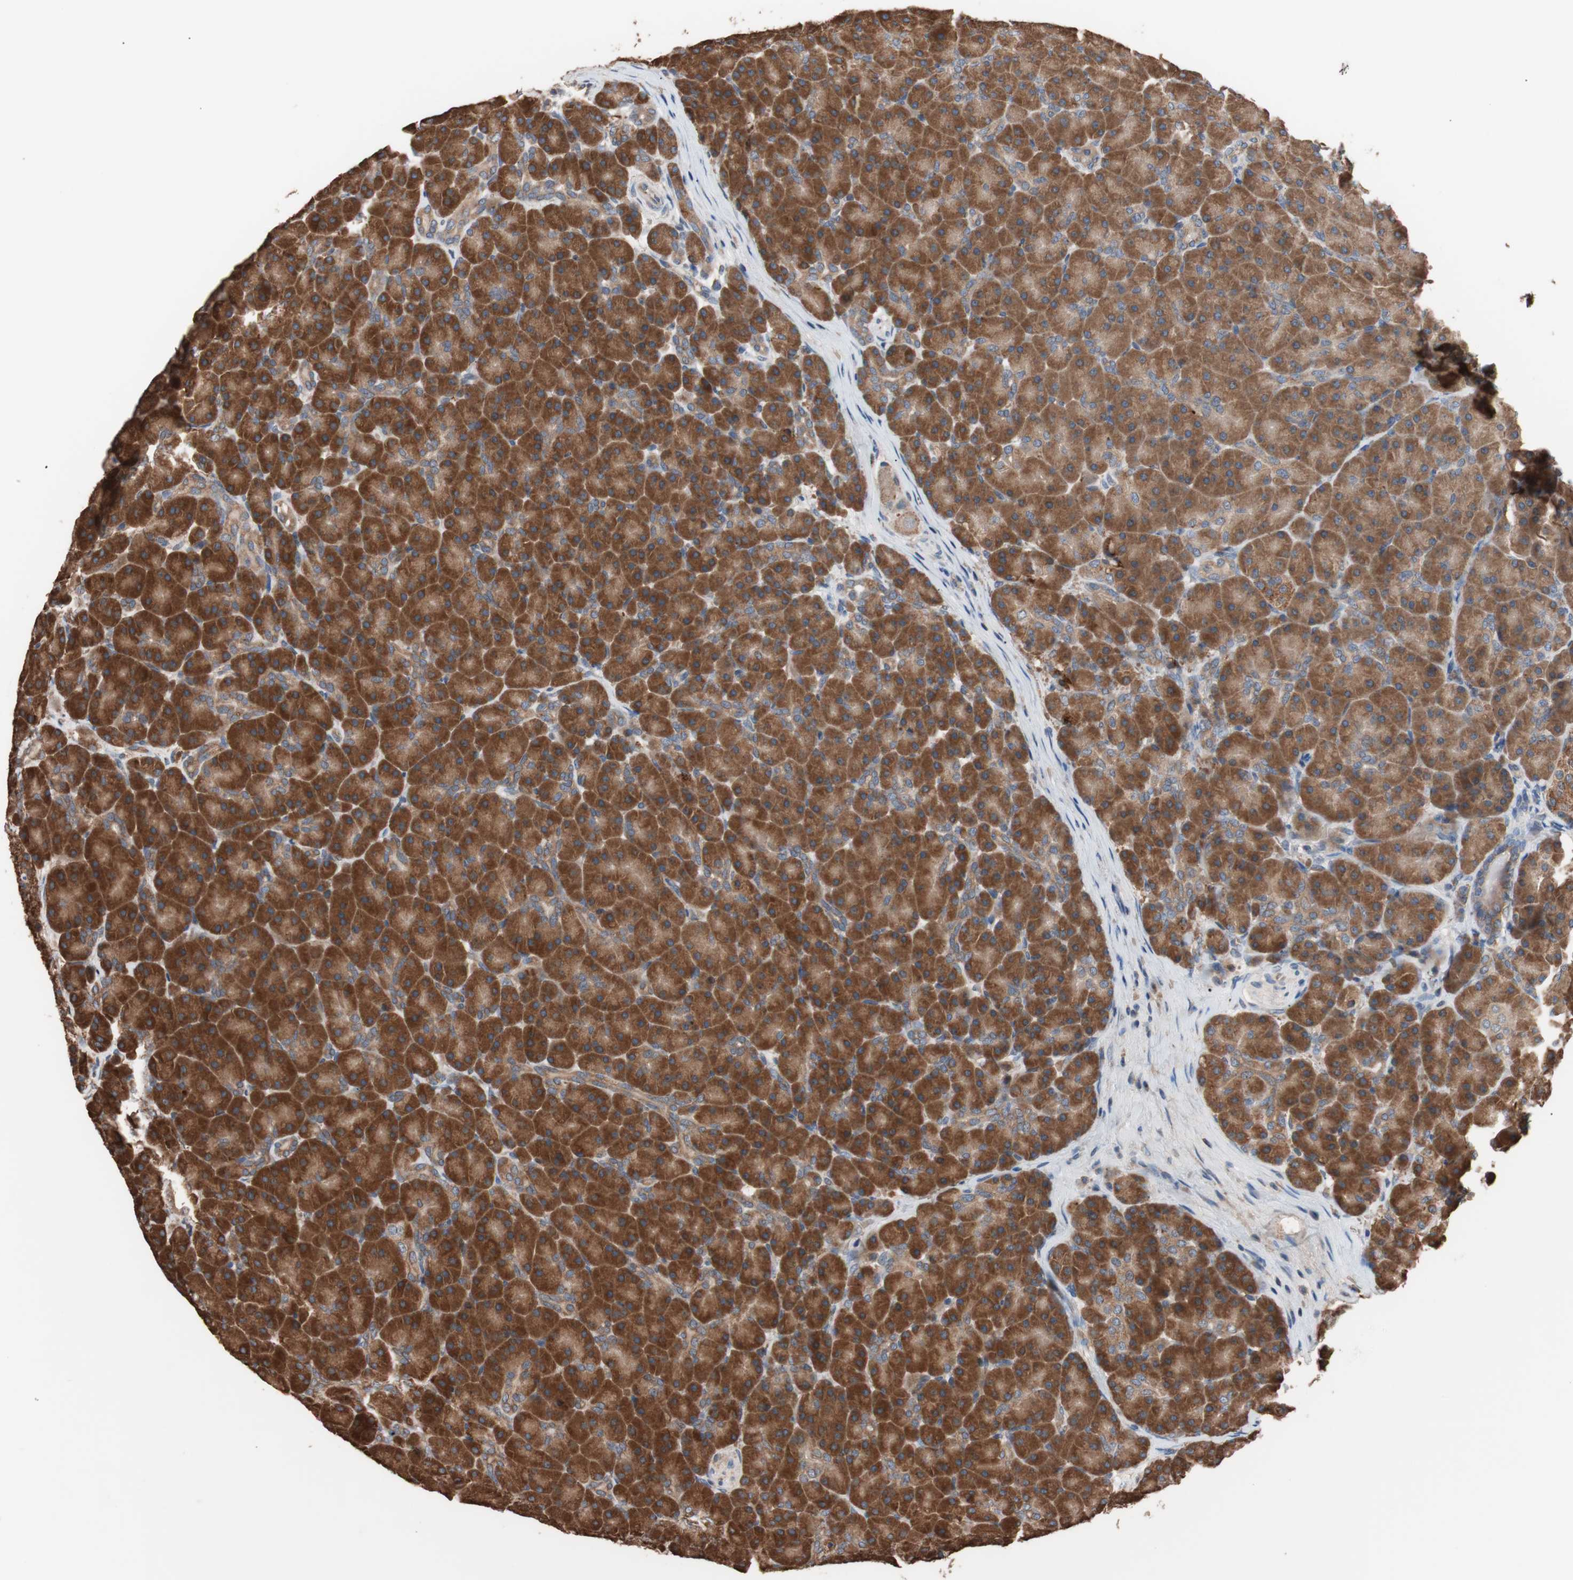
{"staining": {"intensity": "strong", "quantity": ">75%", "location": "cytoplasmic/membranous"}, "tissue": "pancreas", "cell_type": "Exocrine glandular cells", "image_type": "normal", "snomed": [{"axis": "morphology", "description": "Normal tissue, NOS"}, {"axis": "topography", "description": "Pancreas"}], "caption": "Strong cytoplasmic/membranous positivity for a protein is appreciated in approximately >75% of exocrine glandular cells of benign pancreas using immunohistochemistry.", "gene": "GLYCTK", "patient": {"sex": "male", "age": 66}}